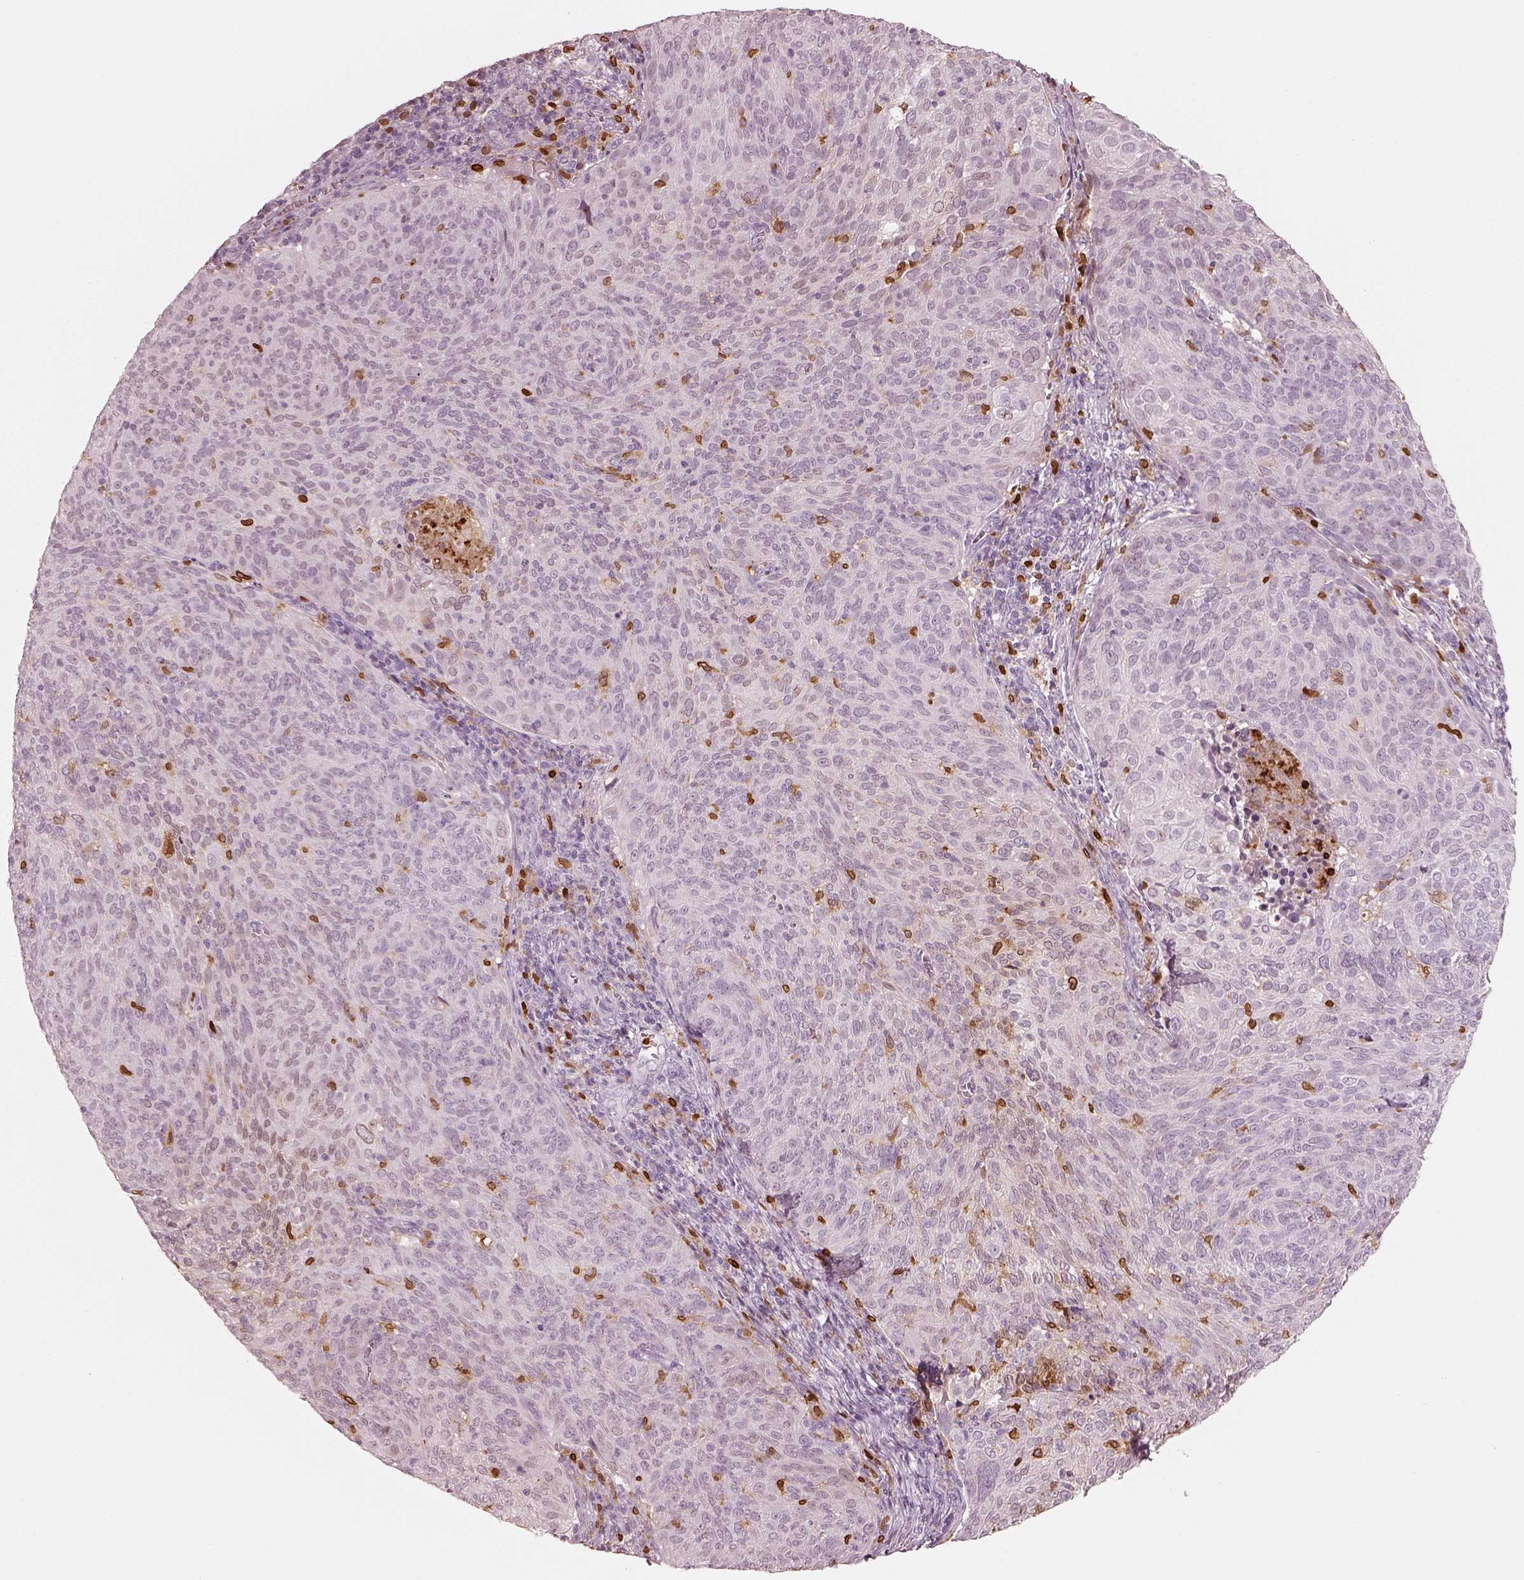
{"staining": {"intensity": "negative", "quantity": "none", "location": "none"}, "tissue": "cervical cancer", "cell_type": "Tumor cells", "image_type": "cancer", "snomed": [{"axis": "morphology", "description": "Squamous cell carcinoma, NOS"}, {"axis": "topography", "description": "Cervix"}], "caption": "Tumor cells are negative for brown protein staining in cervical squamous cell carcinoma.", "gene": "ALOX5", "patient": {"sex": "female", "age": 39}}